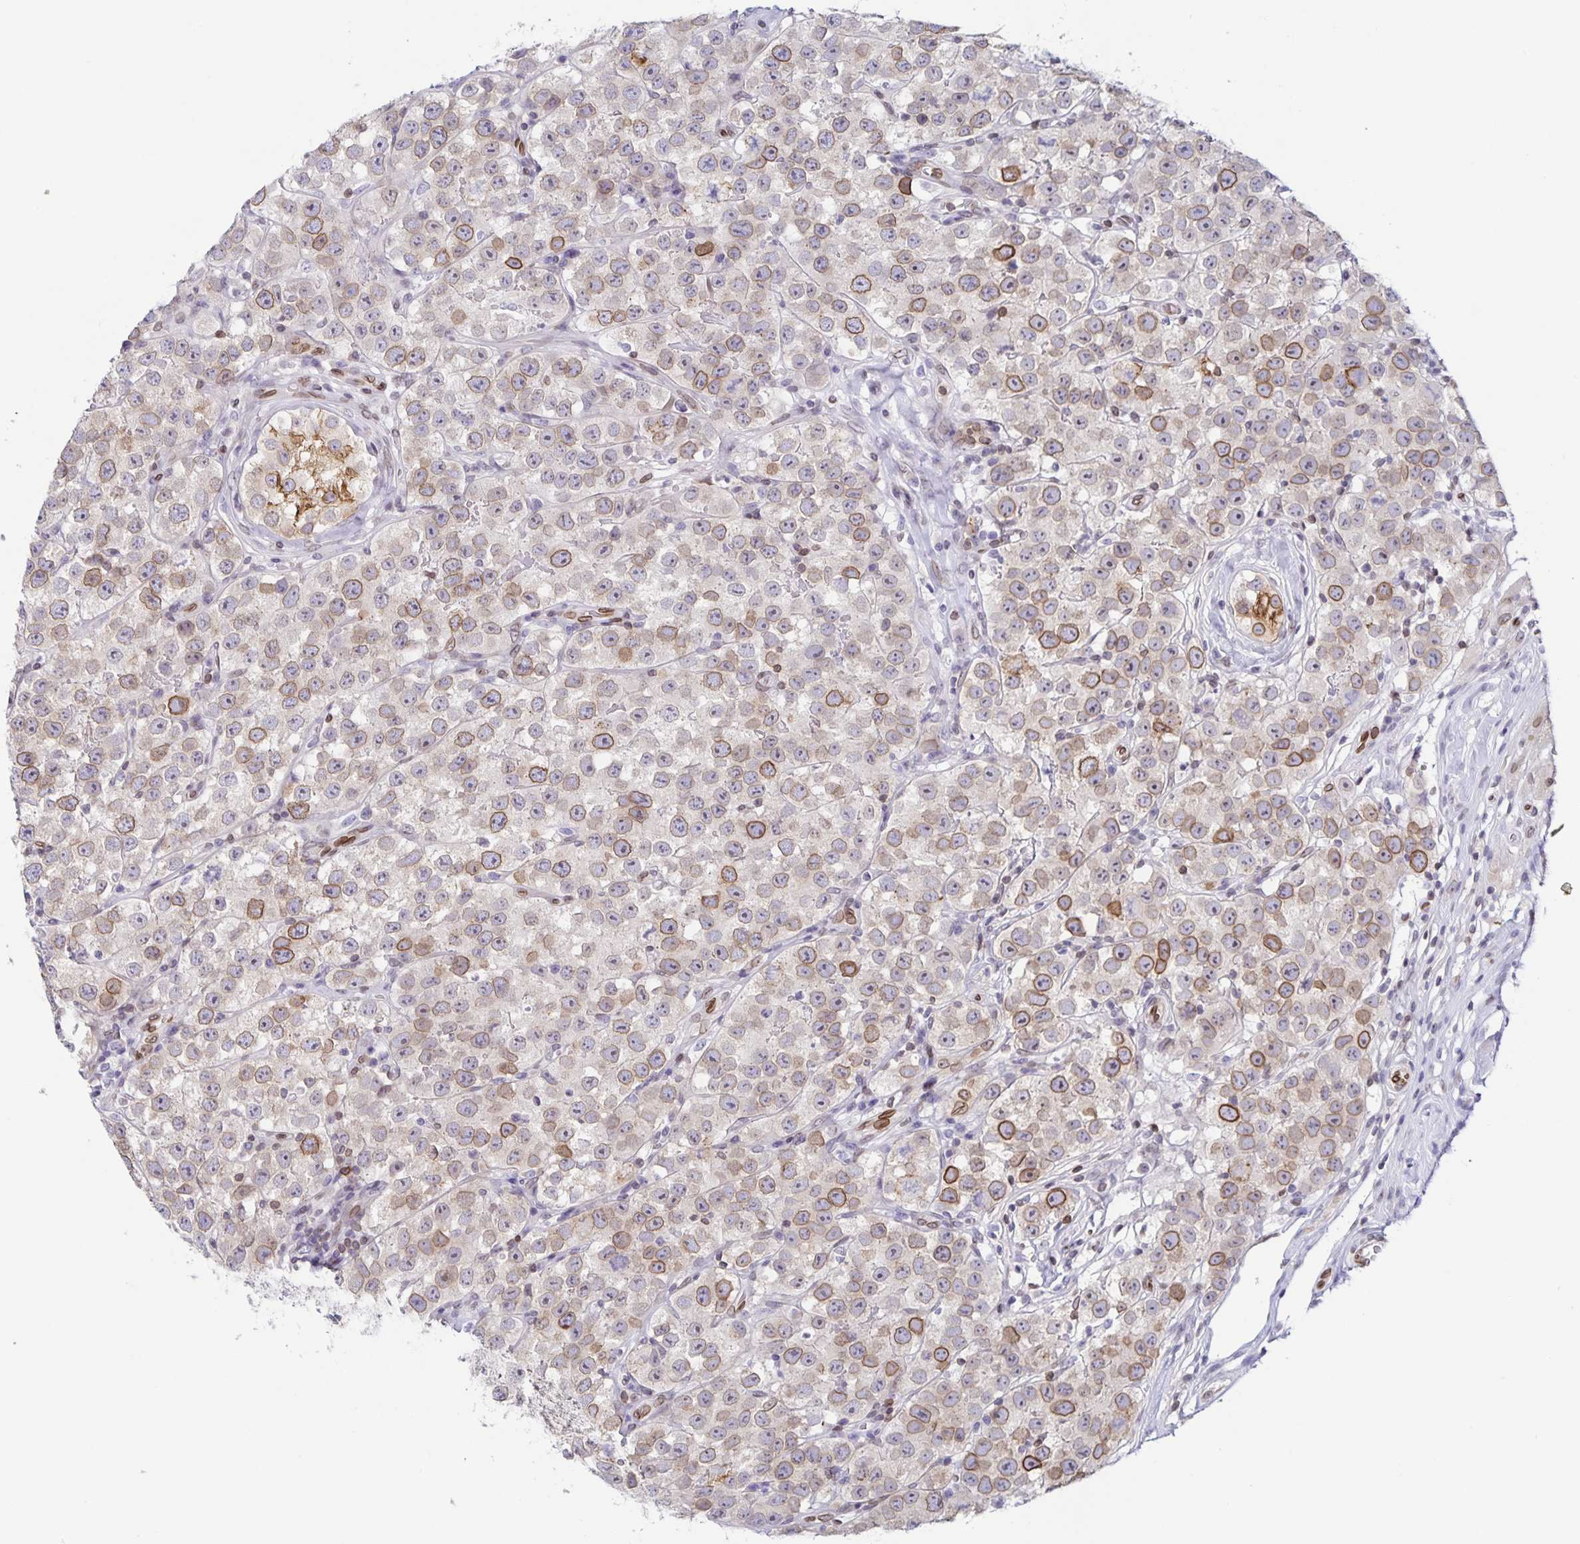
{"staining": {"intensity": "moderate", "quantity": "25%-75%", "location": "cytoplasmic/membranous,nuclear"}, "tissue": "testis cancer", "cell_type": "Tumor cells", "image_type": "cancer", "snomed": [{"axis": "morphology", "description": "Seminoma, NOS"}, {"axis": "topography", "description": "Testis"}], "caption": "IHC micrograph of human testis cancer stained for a protein (brown), which exhibits medium levels of moderate cytoplasmic/membranous and nuclear positivity in approximately 25%-75% of tumor cells.", "gene": "SYNE2", "patient": {"sex": "male", "age": 34}}